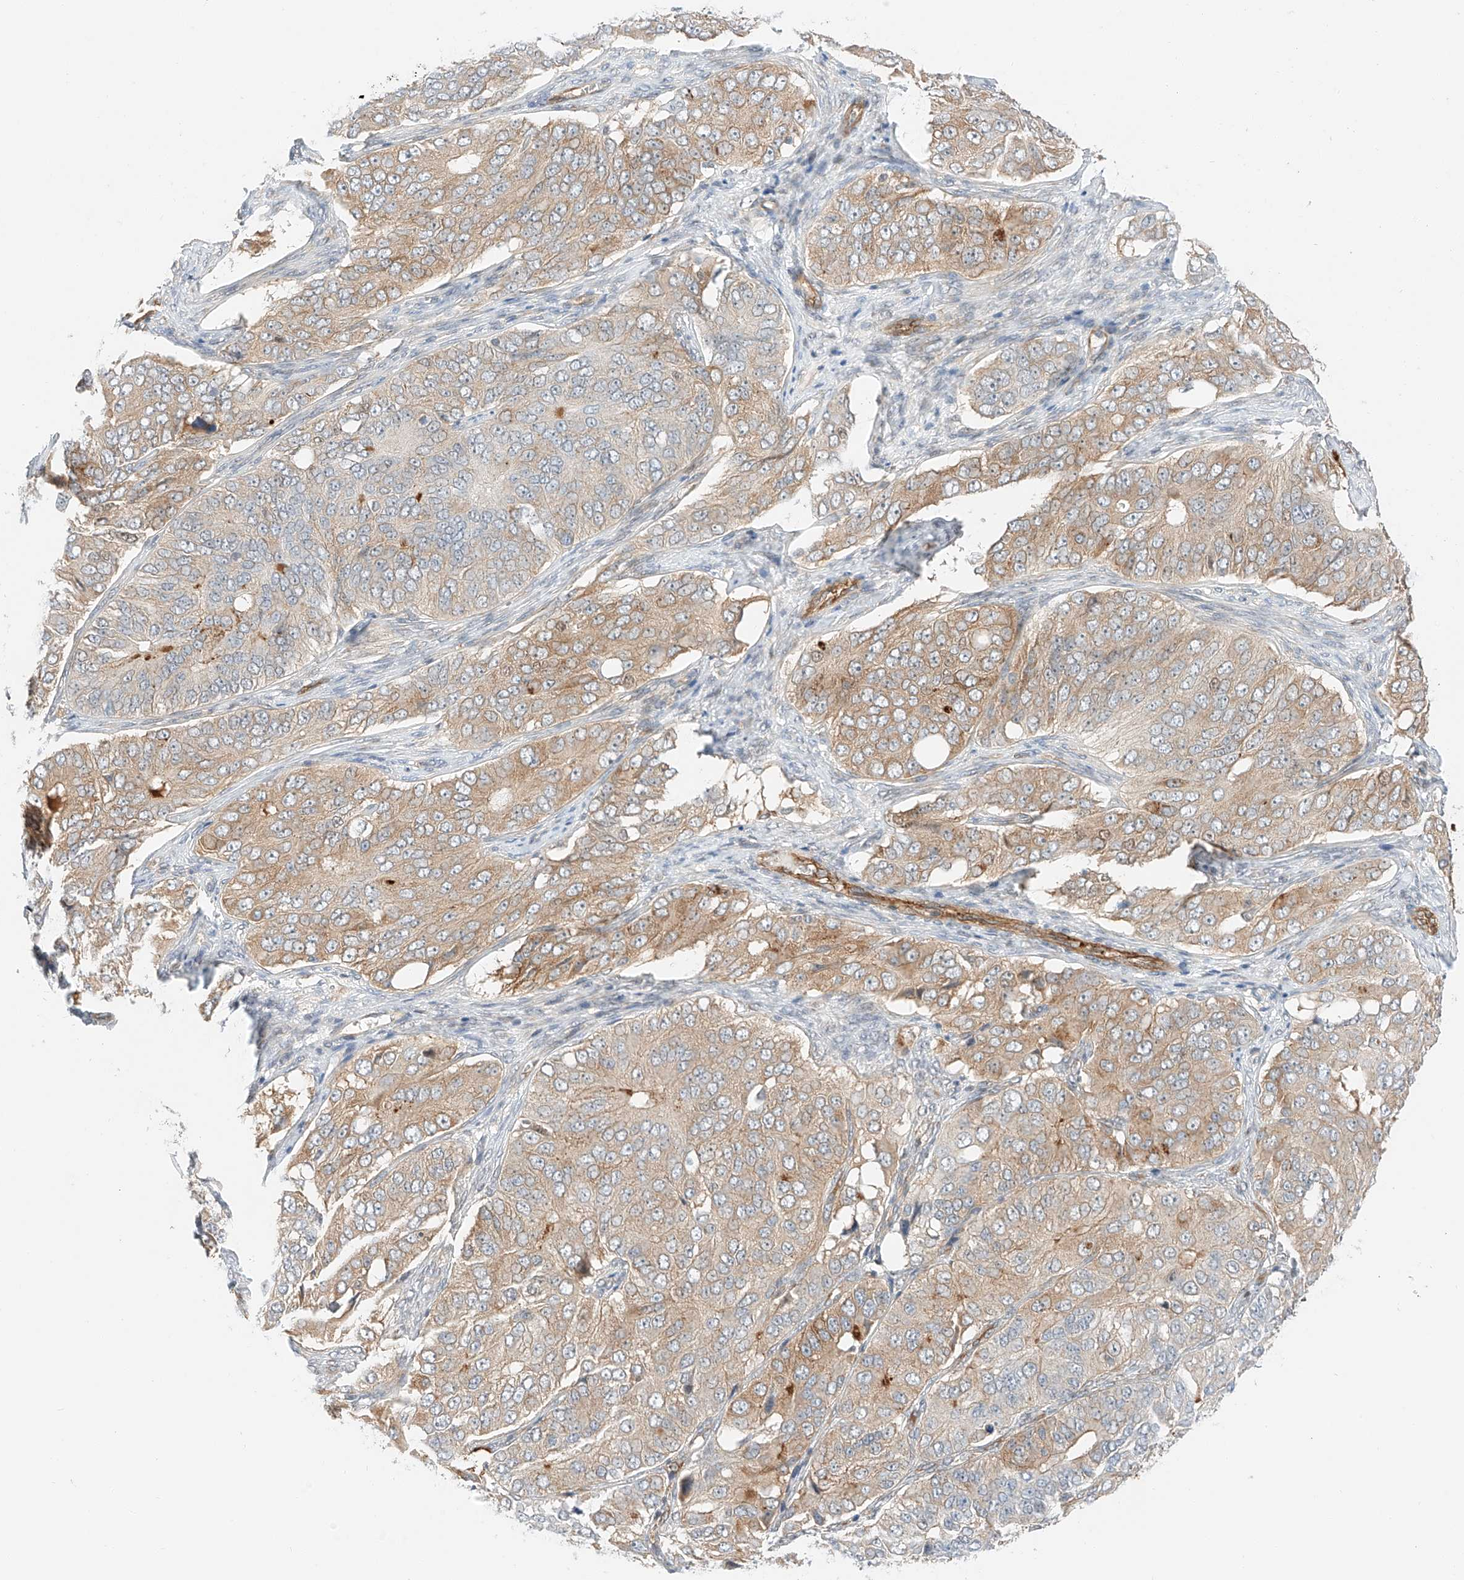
{"staining": {"intensity": "weak", "quantity": "25%-75%", "location": "cytoplasmic/membranous"}, "tissue": "ovarian cancer", "cell_type": "Tumor cells", "image_type": "cancer", "snomed": [{"axis": "morphology", "description": "Carcinoma, endometroid"}, {"axis": "topography", "description": "Ovary"}], "caption": "Immunohistochemical staining of human ovarian cancer displays low levels of weak cytoplasmic/membranous staining in approximately 25%-75% of tumor cells.", "gene": "CARMIL1", "patient": {"sex": "female", "age": 51}}